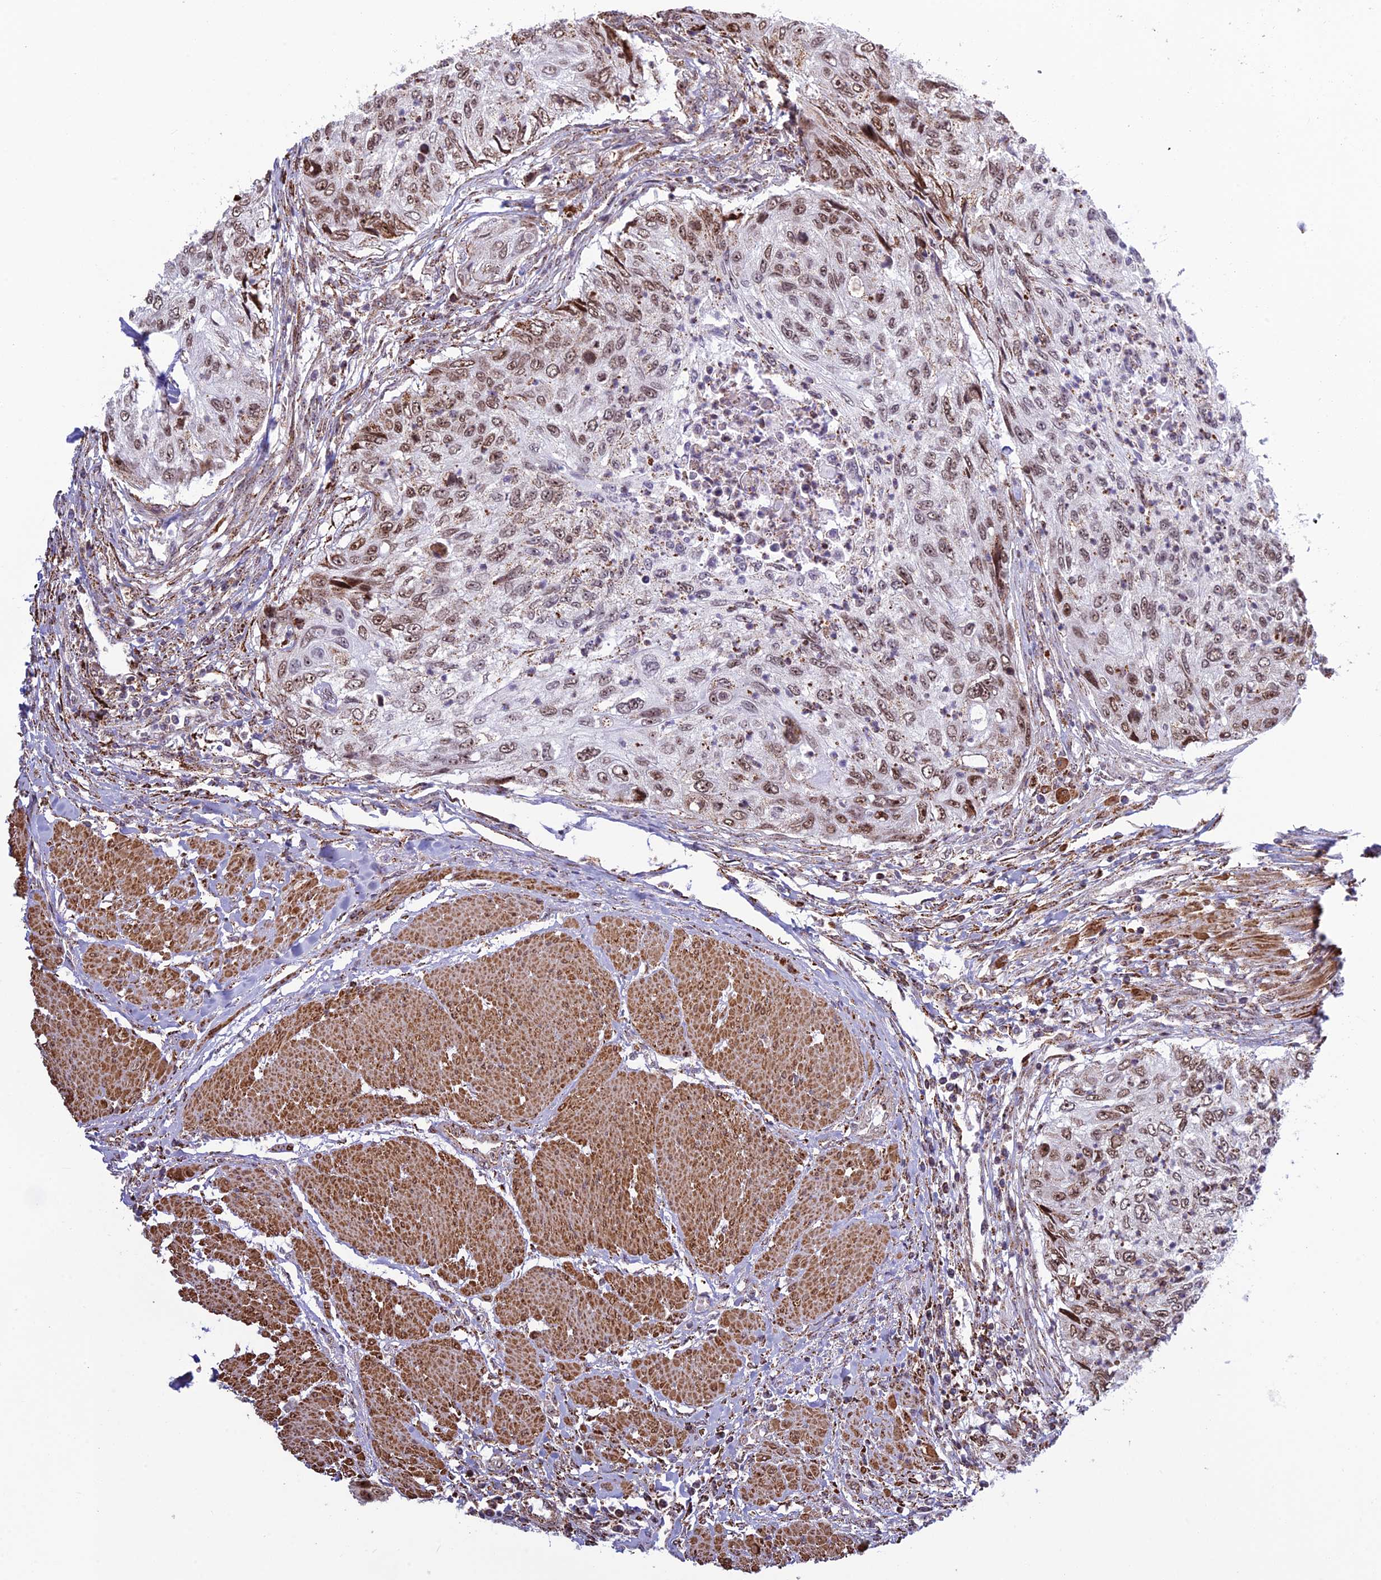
{"staining": {"intensity": "moderate", "quantity": "25%-75%", "location": "nuclear"}, "tissue": "urothelial cancer", "cell_type": "Tumor cells", "image_type": "cancer", "snomed": [{"axis": "morphology", "description": "Urothelial carcinoma, High grade"}, {"axis": "topography", "description": "Urinary bladder"}], "caption": "A brown stain highlights moderate nuclear expression of a protein in high-grade urothelial carcinoma tumor cells.", "gene": "POLR1G", "patient": {"sex": "female", "age": 60}}